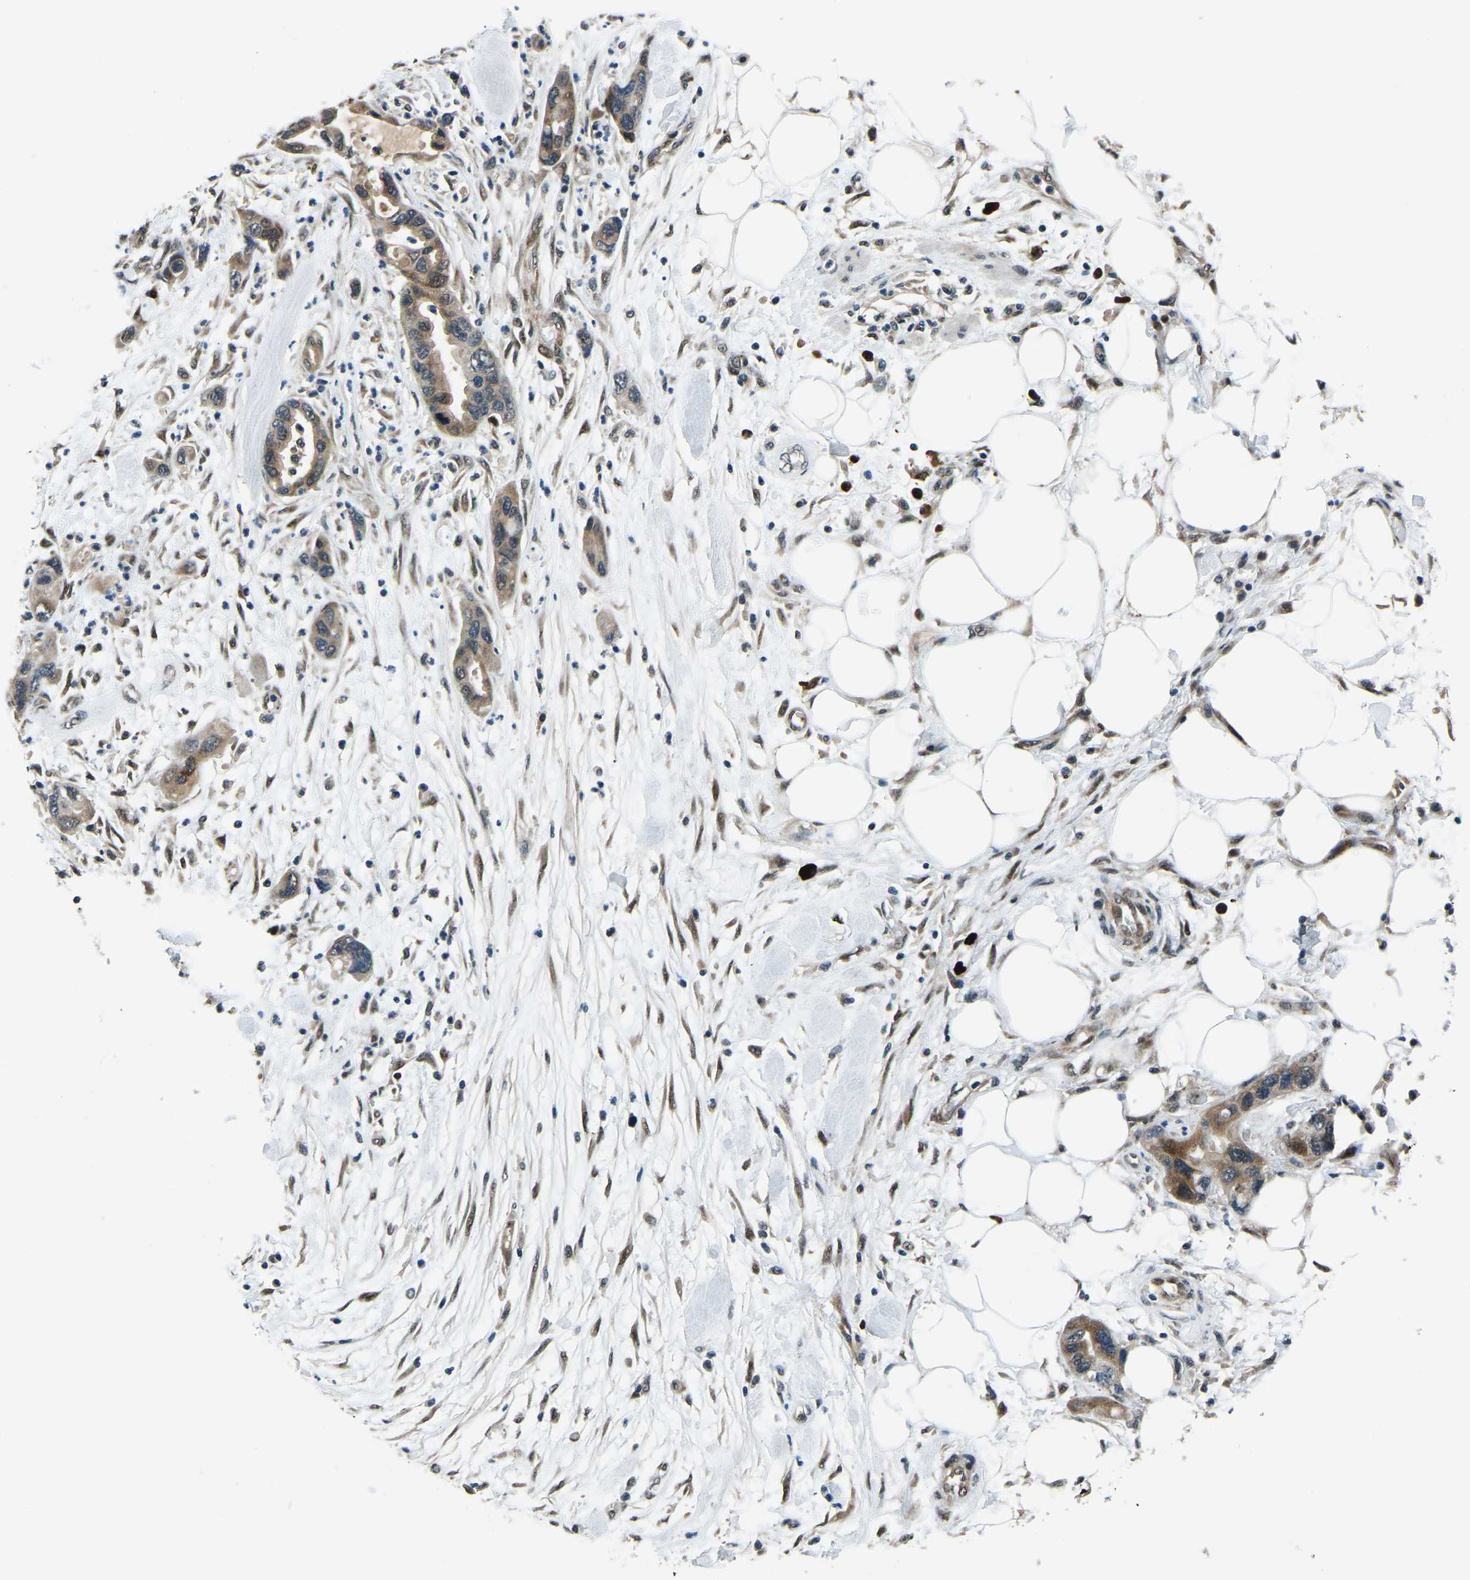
{"staining": {"intensity": "moderate", "quantity": "25%-75%", "location": "cytoplasmic/membranous"}, "tissue": "pancreatic cancer", "cell_type": "Tumor cells", "image_type": "cancer", "snomed": [{"axis": "morphology", "description": "Normal tissue, NOS"}, {"axis": "morphology", "description": "Adenocarcinoma, NOS"}, {"axis": "topography", "description": "Pancreas"}], "caption": "An image showing moderate cytoplasmic/membranous staining in about 25%-75% of tumor cells in pancreatic adenocarcinoma, as visualized by brown immunohistochemical staining.", "gene": "ING2", "patient": {"sex": "female", "age": 71}}